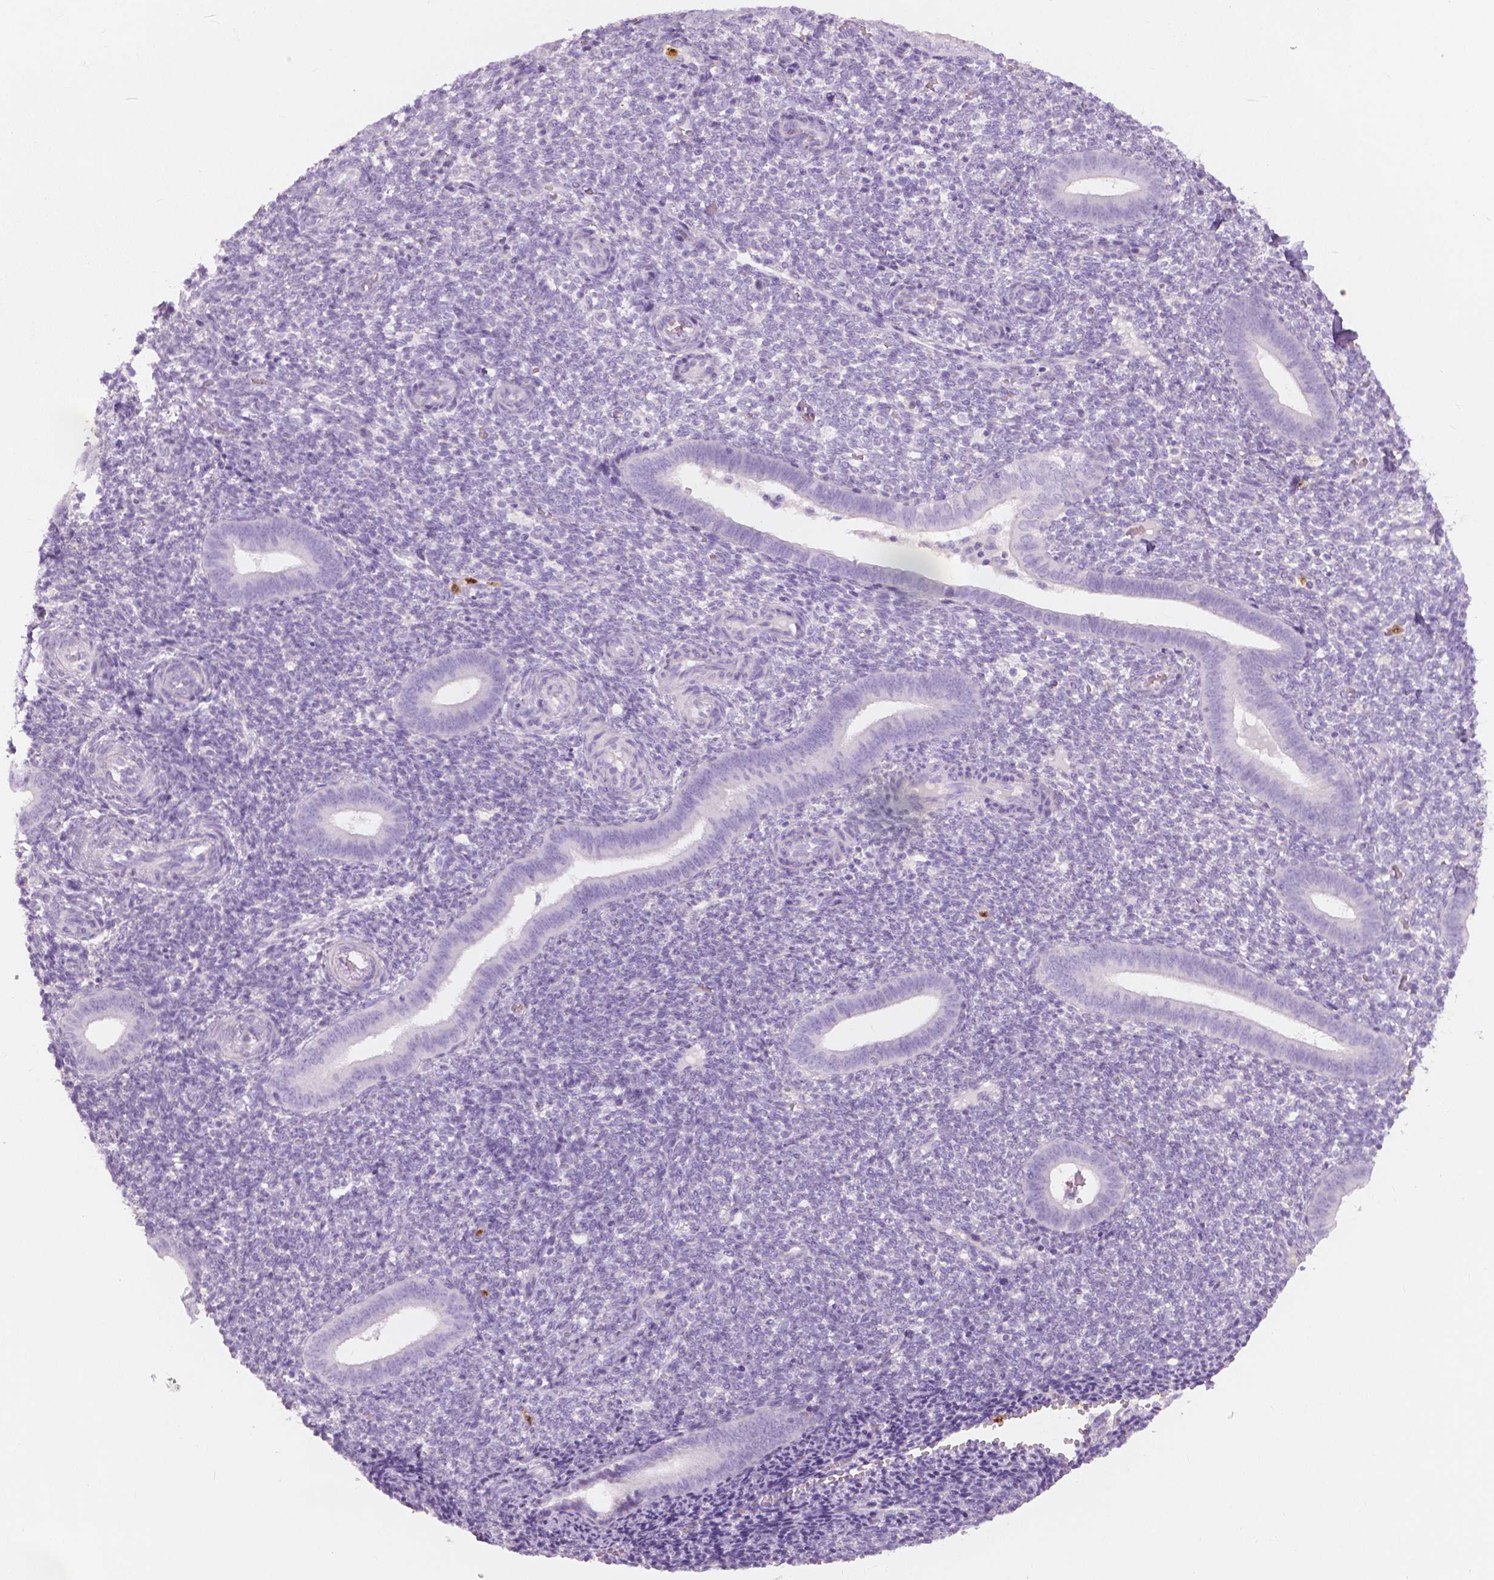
{"staining": {"intensity": "negative", "quantity": "none", "location": "none"}, "tissue": "endometrium", "cell_type": "Cells in endometrial stroma", "image_type": "normal", "snomed": [{"axis": "morphology", "description": "Normal tissue, NOS"}, {"axis": "topography", "description": "Endometrium"}], "caption": "The histopathology image reveals no staining of cells in endometrial stroma in benign endometrium. (Brightfield microscopy of DAB (3,3'-diaminobenzidine) immunohistochemistry at high magnification).", "gene": "CXCR2", "patient": {"sex": "female", "age": 25}}